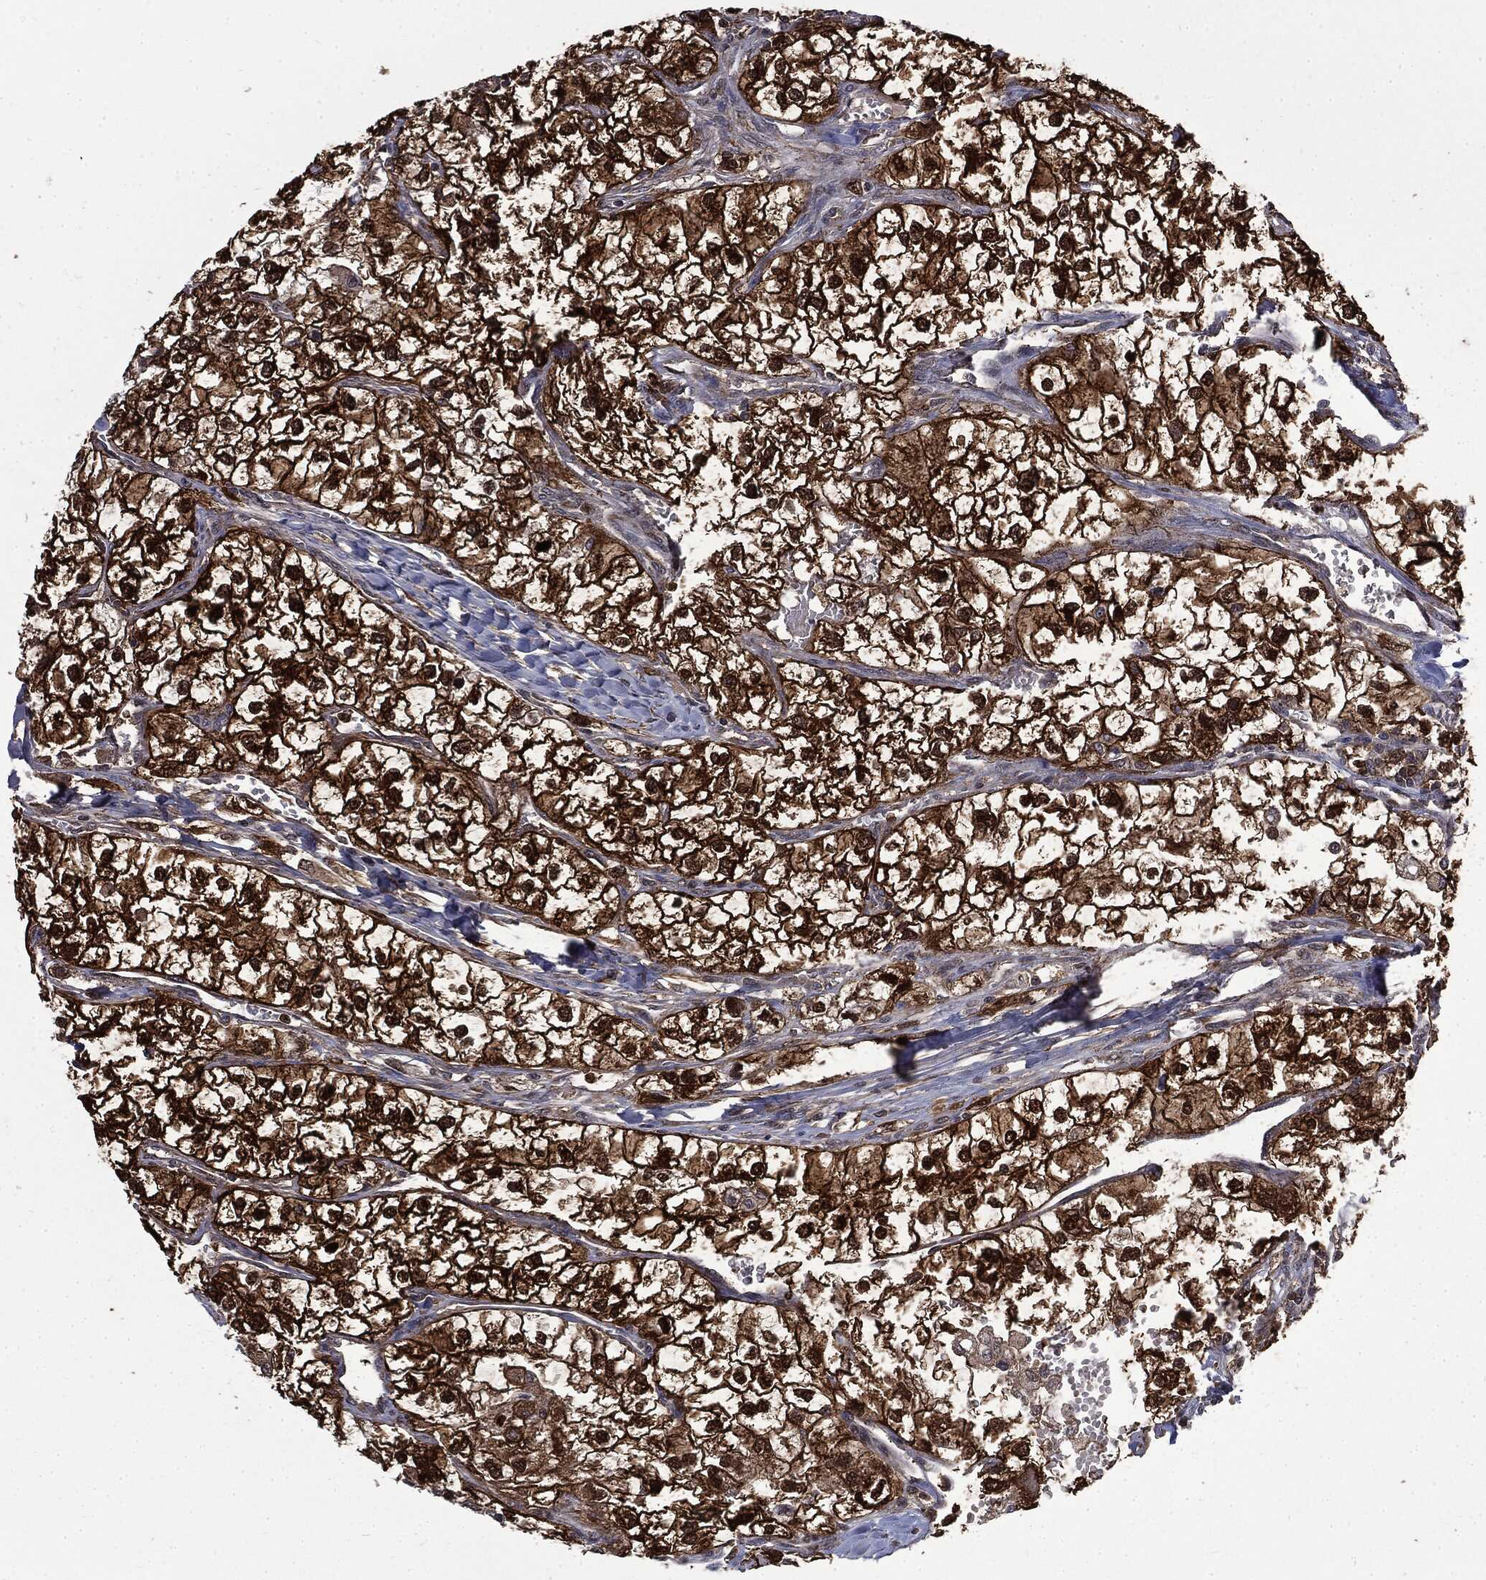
{"staining": {"intensity": "strong", "quantity": ">75%", "location": "cytoplasmic/membranous,nuclear"}, "tissue": "renal cancer", "cell_type": "Tumor cells", "image_type": "cancer", "snomed": [{"axis": "morphology", "description": "Adenocarcinoma, NOS"}, {"axis": "topography", "description": "Kidney"}], "caption": "DAB (3,3'-diaminobenzidine) immunohistochemical staining of adenocarcinoma (renal) reveals strong cytoplasmic/membranous and nuclear protein positivity in about >75% of tumor cells.", "gene": "GPI", "patient": {"sex": "male", "age": 59}}